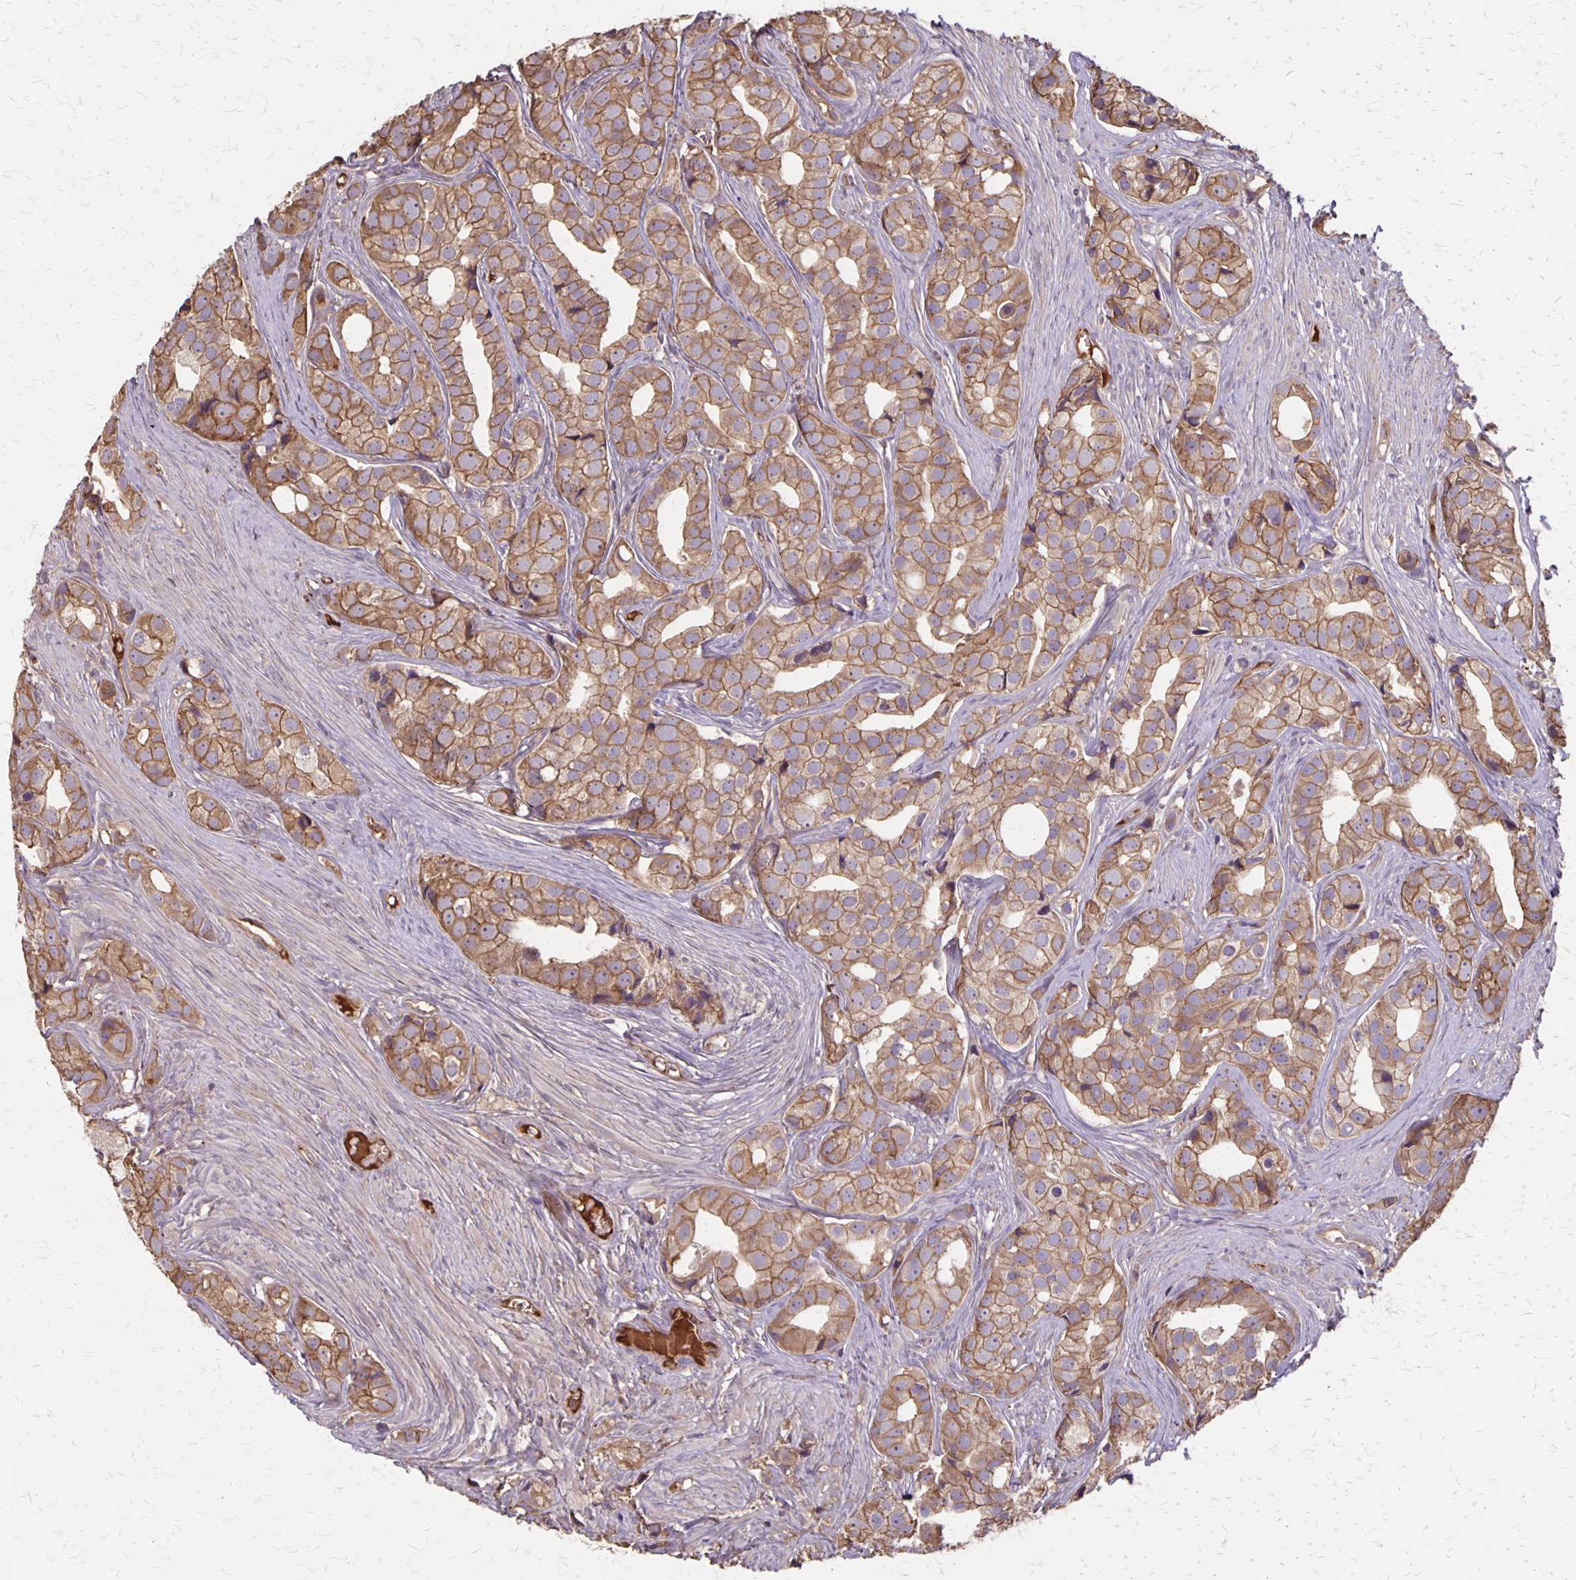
{"staining": {"intensity": "moderate", "quantity": ">75%", "location": "cytoplasmic/membranous"}, "tissue": "prostate cancer", "cell_type": "Tumor cells", "image_type": "cancer", "snomed": [{"axis": "morphology", "description": "Adenocarcinoma, High grade"}, {"axis": "topography", "description": "Prostate"}], "caption": "Brown immunohistochemical staining in adenocarcinoma (high-grade) (prostate) displays moderate cytoplasmic/membranous positivity in about >75% of tumor cells.", "gene": "PROM2", "patient": {"sex": "male", "age": 75}}